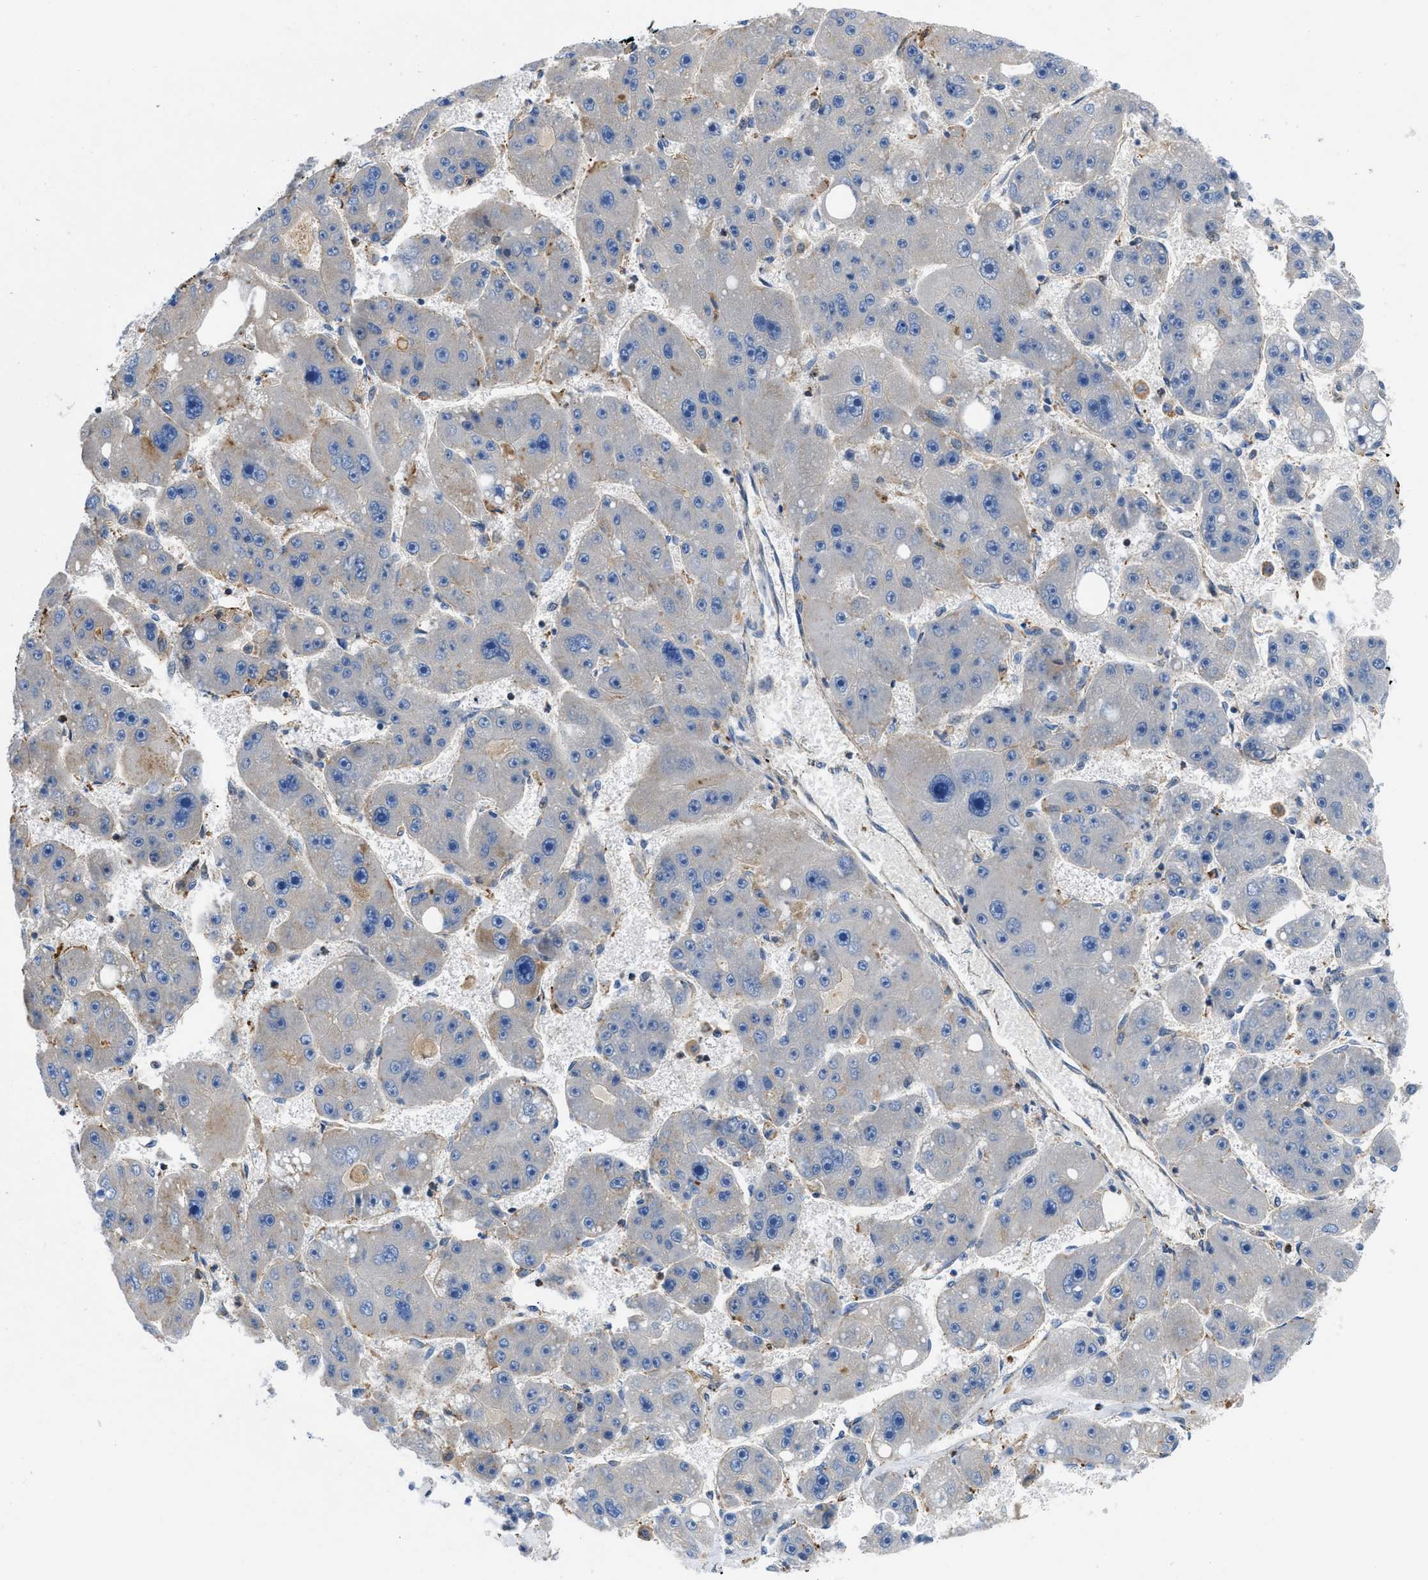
{"staining": {"intensity": "negative", "quantity": "none", "location": "none"}, "tissue": "liver cancer", "cell_type": "Tumor cells", "image_type": "cancer", "snomed": [{"axis": "morphology", "description": "Carcinoma, Hepatocellular, NOS"}, {"axis": "topography", "description": "Liver"}], "caption": "Histopathology image shows no protein positivity in tumor cells of liver hepatocellular carcinoma tissue. (DAB (3,3'-diaminobenzidine) IHC with hematoxylin counter stain).", "gene": "ATP6V0D1", "patient": {"sex": "female", "age": 61}}